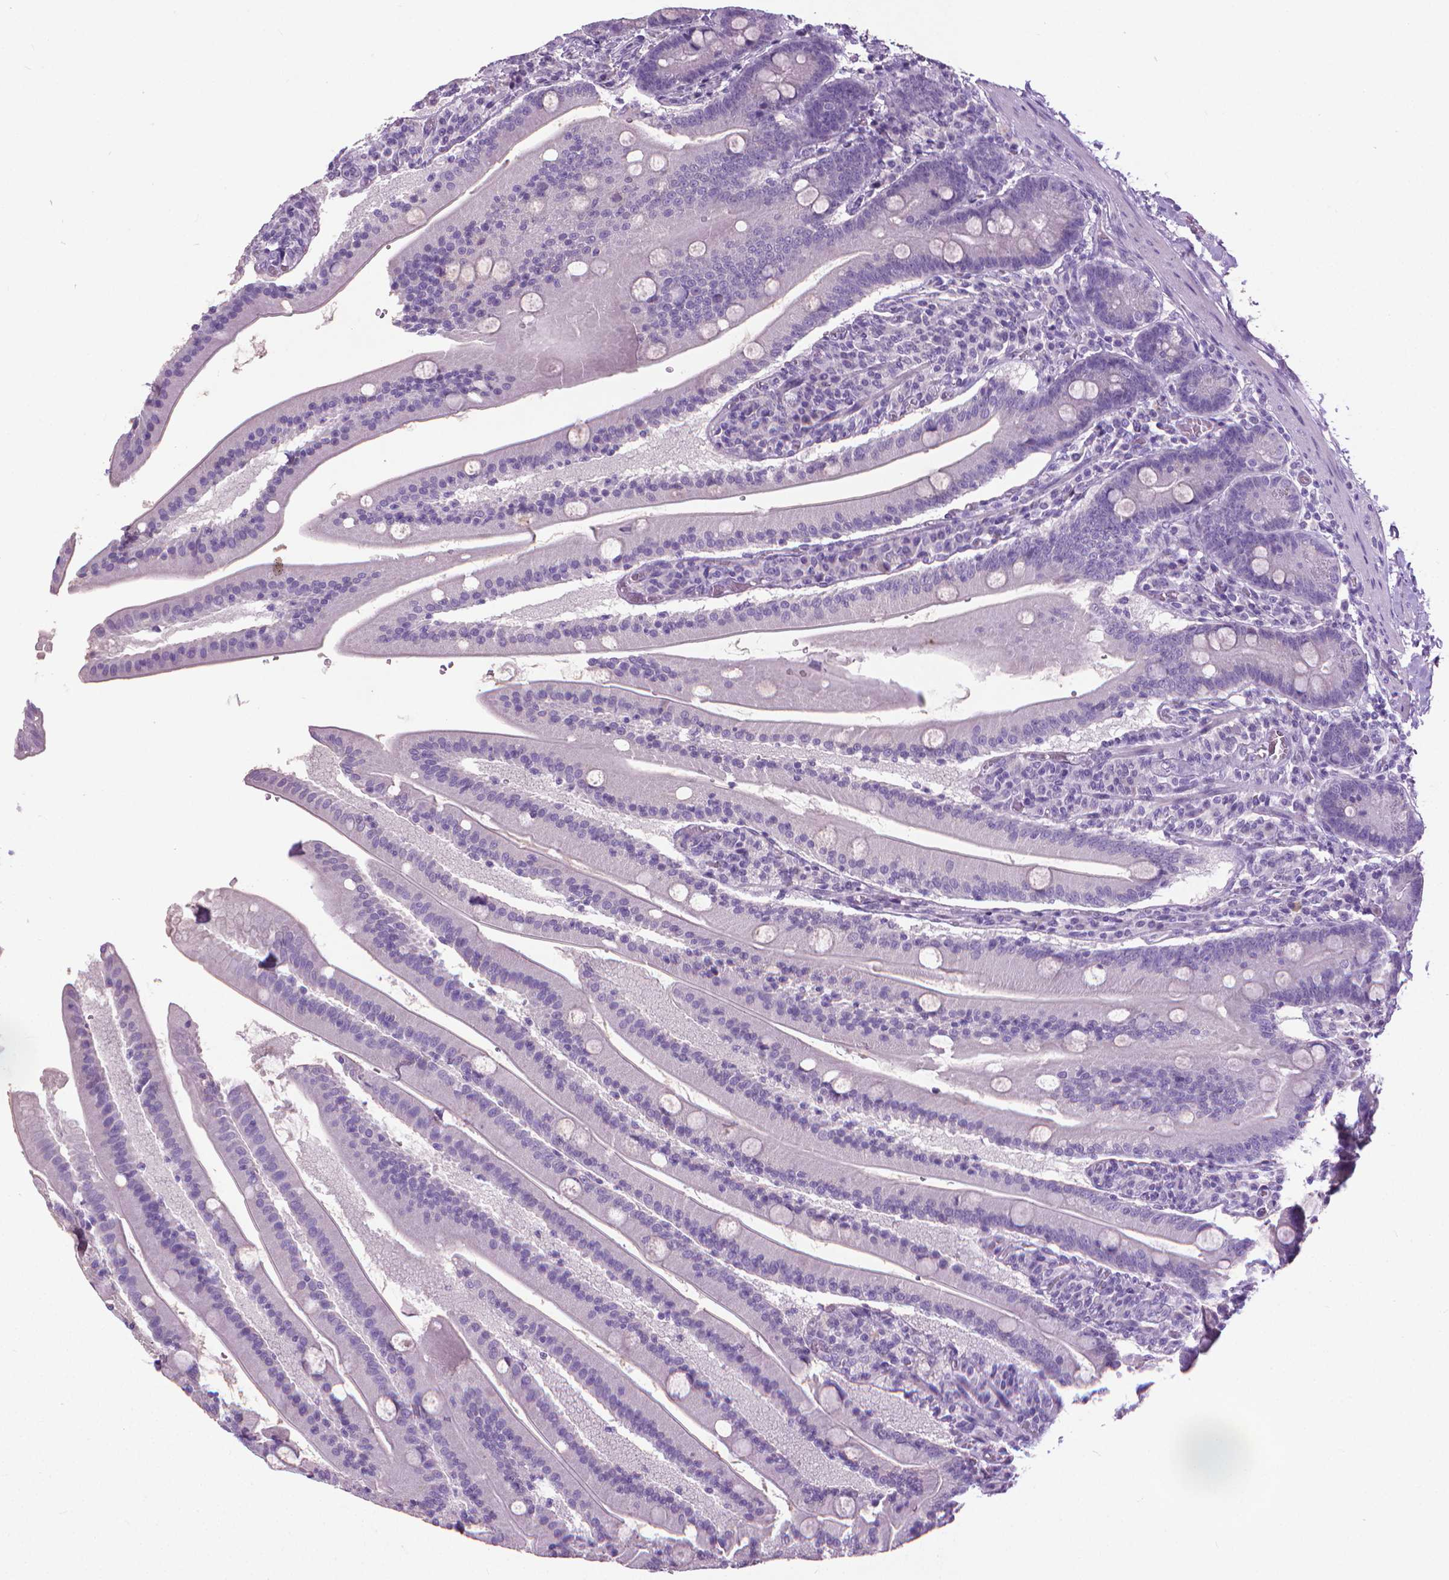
{"staining": {"intensity": "negative", "quantity": "none", "location": "none"}, "tissue": "small intestine", "cell_type": "Glandular cells", "image_type": "normal", "snomed": [{"axis": "morphology", "description": "Normal tissue, NOS"}, {"axis": "topography", "description": "Small intestine"}], "caption": "DAB immunohistochemical staining of benign small intestine reveals no significant staining in glandular cells.", "gene": "KRT5", "patient": {"sex": "male", "age": 37}}